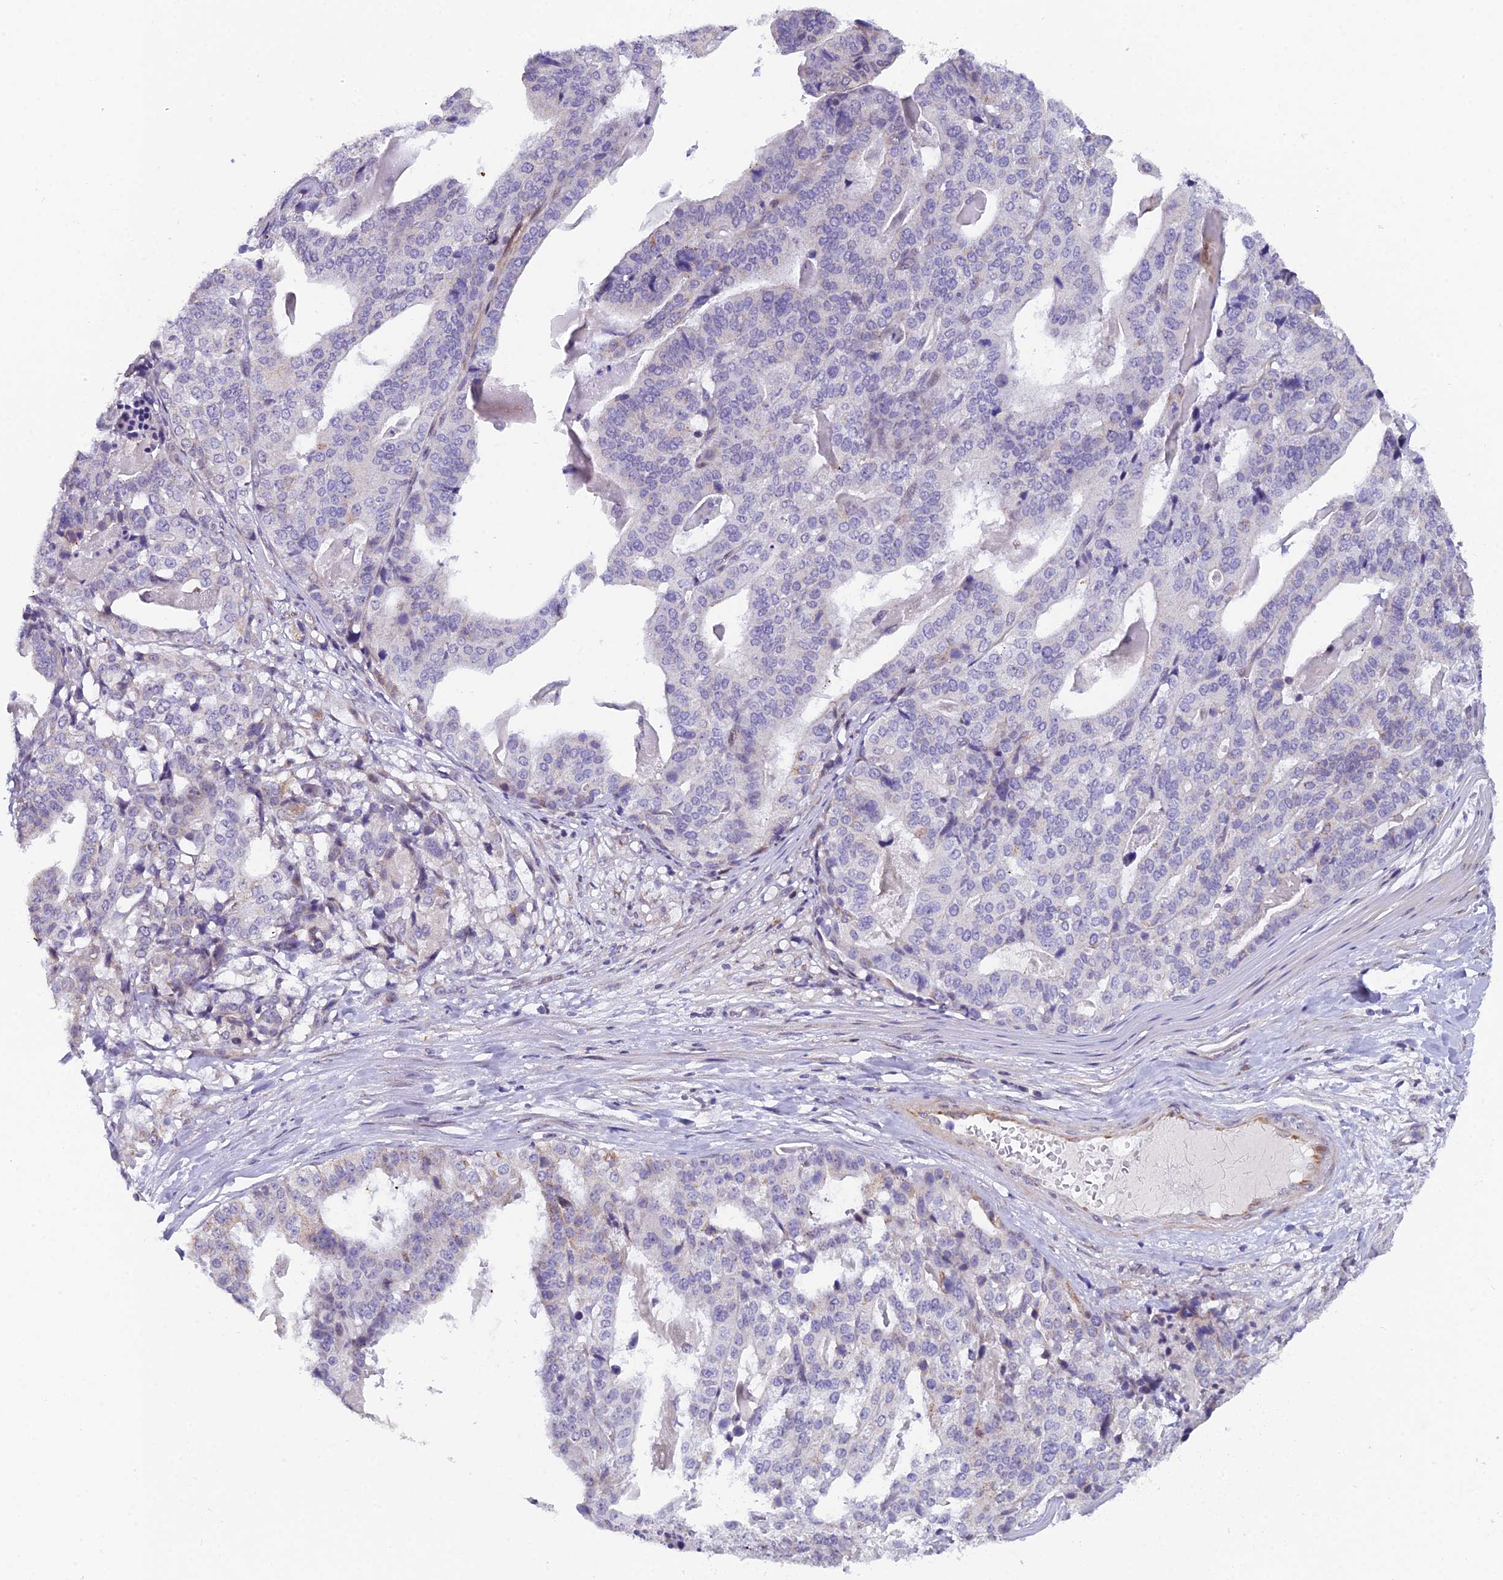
{"staining": {"intensity": "negative", "quantity": "none", "location": "none"}, "tissue": "stomach cancer", "cell_type": "Tumor cells", "image_type": "cancer", "snomed": [{"axis": "morphology", "description": "Adenocarcinoma, NOS"}, {"axis": "topography", "description": "Stomach"}], "caption": "This is an immunohistochemistry histopathology image of adenocarcinoma (stomach). There is no staining in tumor cells.", "gene": "XKR9", "patient": {"sex": "male", "age": 48}}